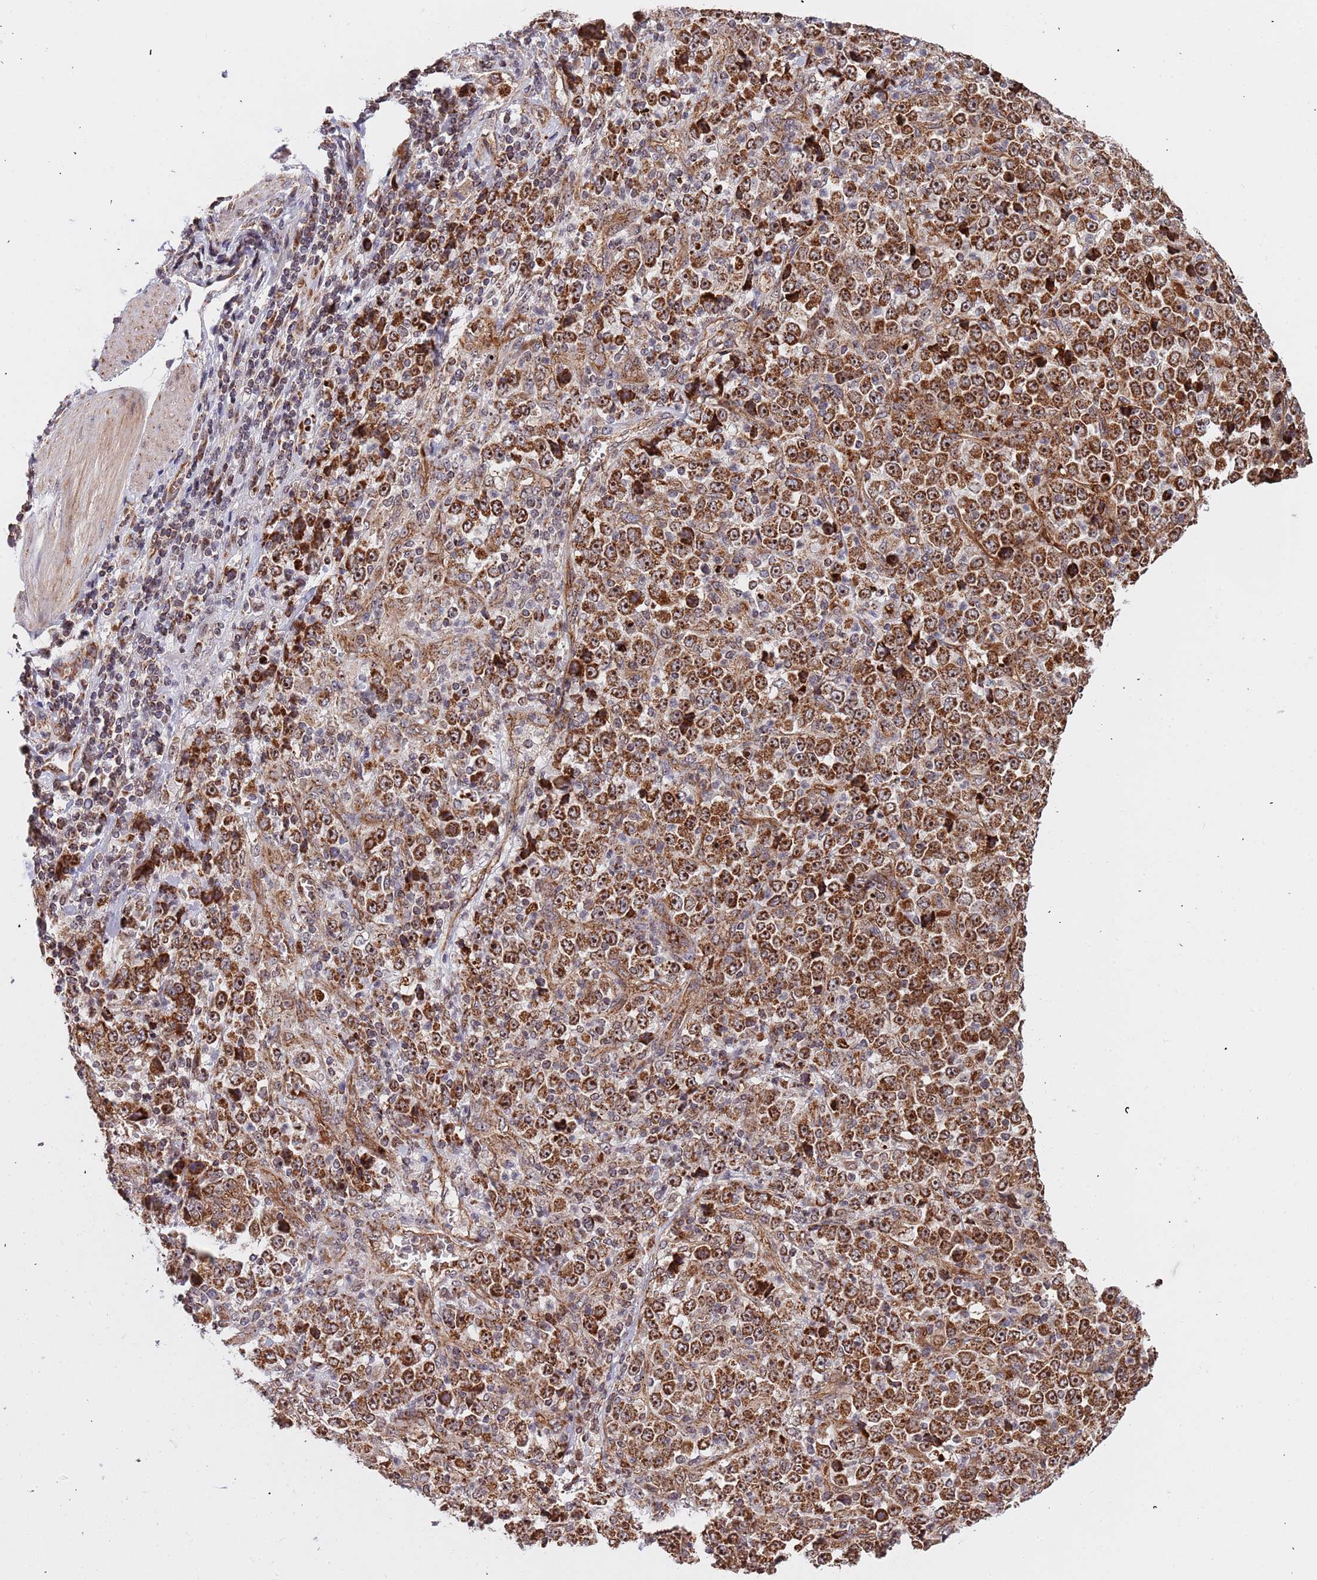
{"staining": {"intensity": "strong", "quantity": ">75%", "location": "cytoplasmic/membranous"}, "tissue": "stomach cancer", "cell_type": "Tumor cells", "image_type": "cancer", "snomed": [{"axis": "morphology", "description": "Normal tissue, NOS"}, {"axis": "morphology", "description": "Adenocarcinoma, NOS"}, {"axis": "topography", "description": "Stomach, upper"}, {"axis": "topography", "description": "Stomach"}], "caption": "Immunohistochemical staining of stomach cancer (adenocarcinoma) shows strong cytoplasmic/membranous protein staining in about >75% of tumor cells.", "gene": "DCHS1", "patient": {"sex": "male", "age": 59}}